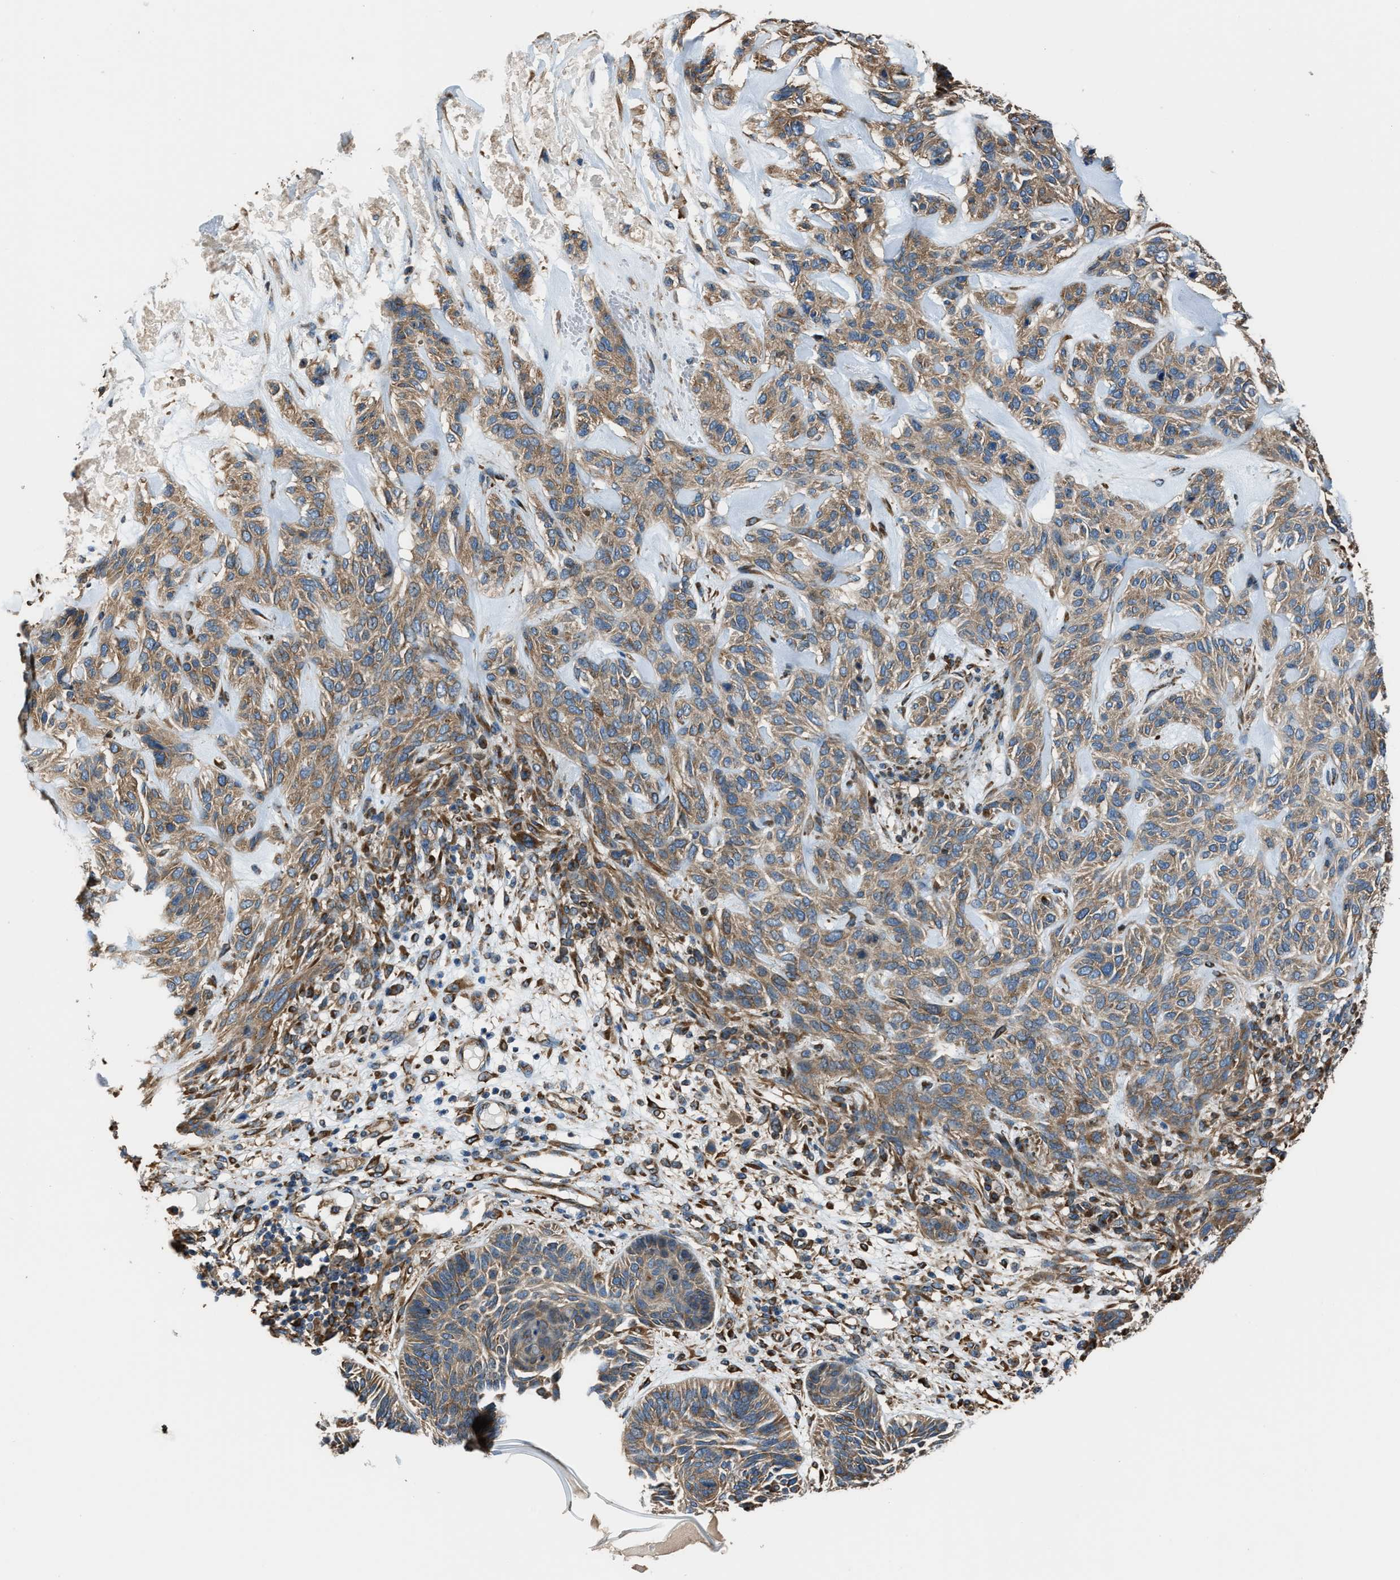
{"staining": {"intensity": "moderate", "quantity": ">75%", "location": "cytoplasmic/membranous"}, "tissue": "skin cancer", "cell_type": "Tumor cells", "image_type": "cancer", "snomed": [{"axis": "morphology", "description": "Basal cell carcinoma"}, {"axis": "topography", "description": "Skin"}], "caption": "Moderate cytoplasmic/membranous staining is seen in approximately >75% of tumor cells in skin cancer.", "gene": "TRPC1", "patient": {"sex": "male", "age": 55}}